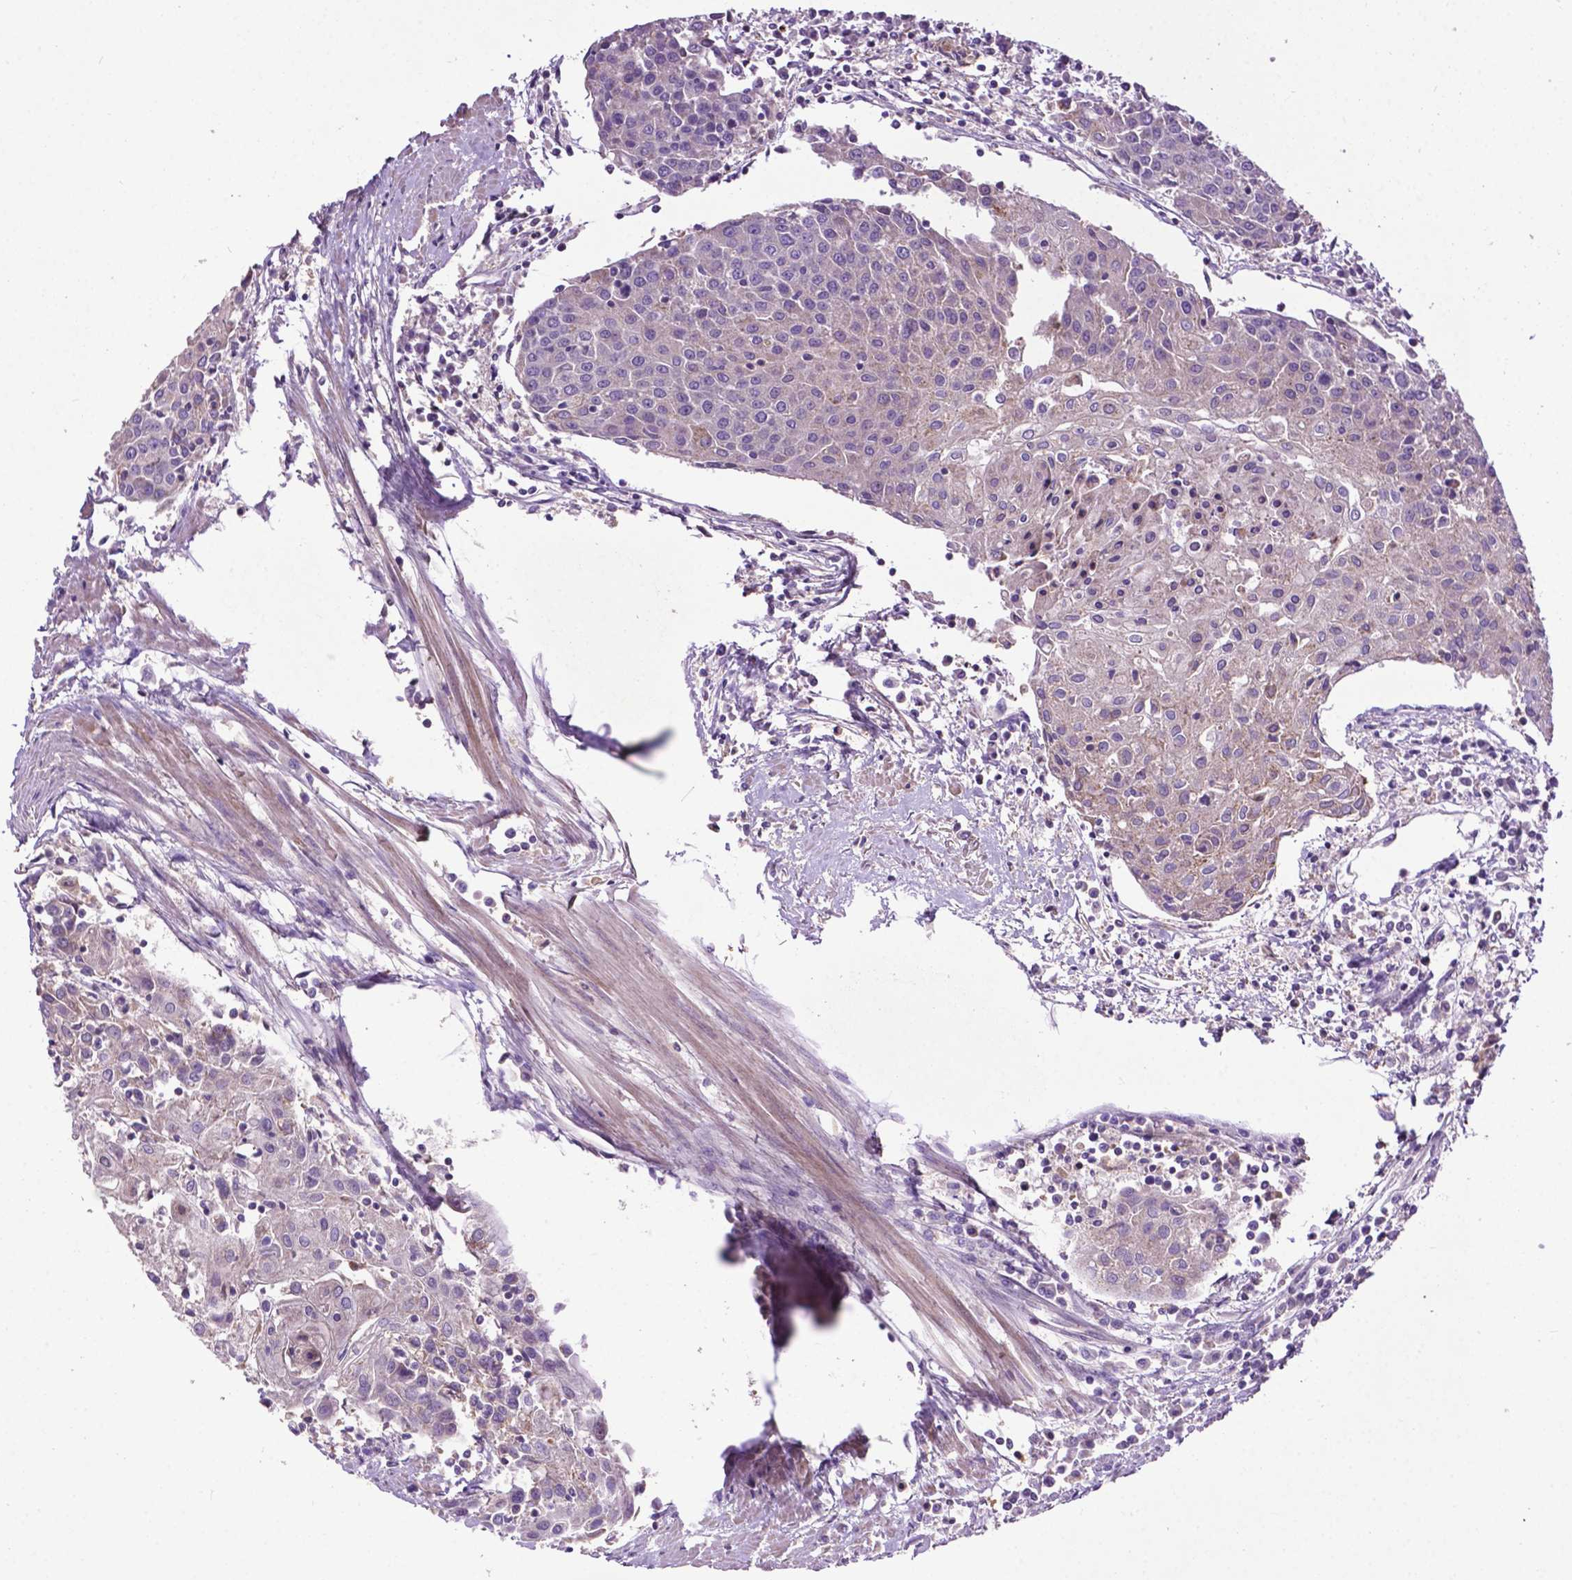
{"staining": {"intensity": "moderate", "quantity": "<25%", "location": "cytoplasmic/membranous"}, "tissue": "urothelial cancer", "cell_type": "Tumor cells", "image_type": "cancer", "snomed": [{"axis": "morphology", "description": "Urothelial carcinoma, High grade"}, {"axis": "topography", "description": "Urinary bladder"}], "caption": "Immunohistochemical staining of high-grade urothelial carcinoma exhibits low levels of moderate cytoplasmic/membranous positivity in approximately <25% of tumor cells. (DAB (3,3'-diaminobenzidine) IHC, brown staining for protein, blue staining for nuclei).", "gene": "SPNS2", "patient": {"sex": "female", "age": 85}}